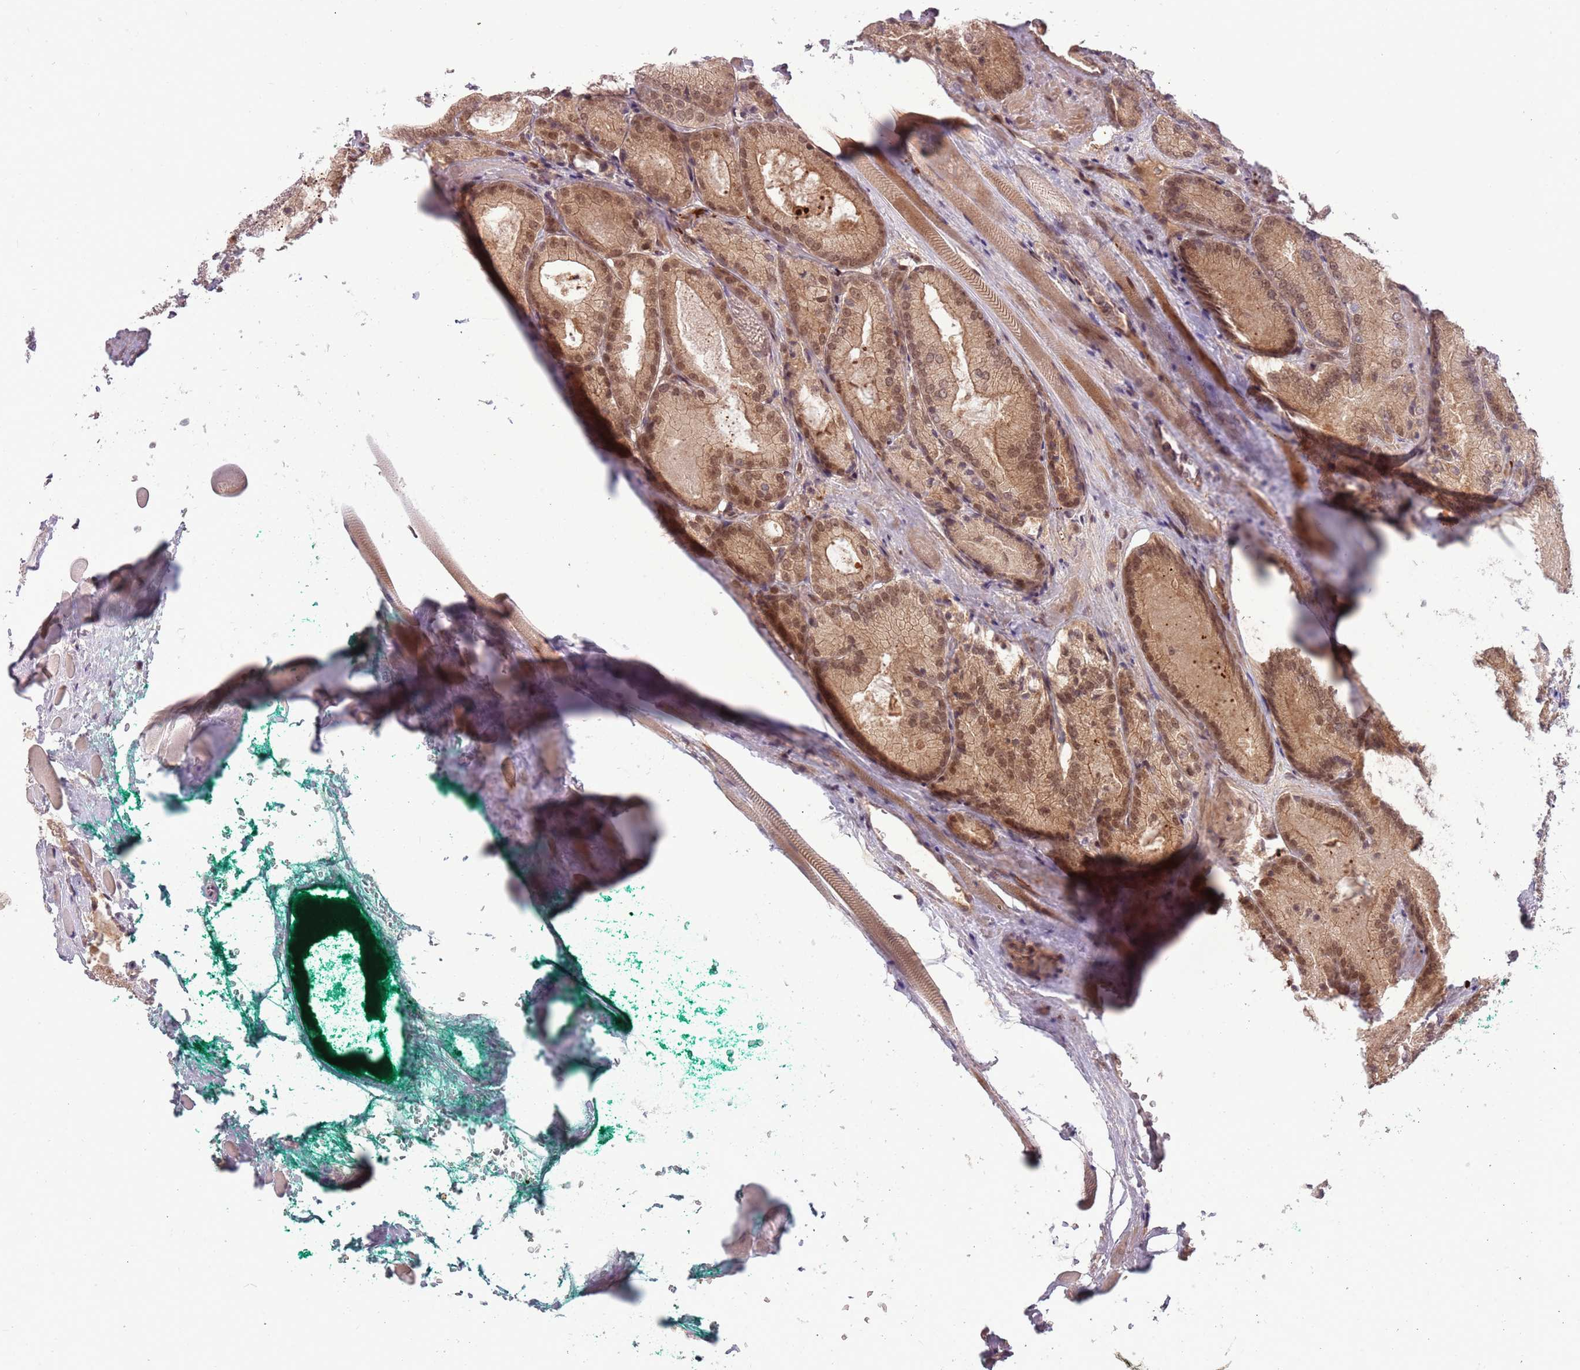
{"staining": {"intensity": "moderate", "quantity": ">75%", "location": "cytoplasmic/membranous,nuclear"}, "tissue": "prostate cancer", "cell_type": "Tumor cells", "image_type": "cancer", "snomed": [{"axis": "morphology", "description": "Adenocarcinoma, Low grade"}, {"axis": "topography", "description": "Prostate"}], "caption": "Prostate cancer (low-grade adenocarcinoma) stained with a protein marker shows moderate staining in tumor cells.", "gene": "ADAMTS3", "patient": {"sex": "male", "age": 74}}